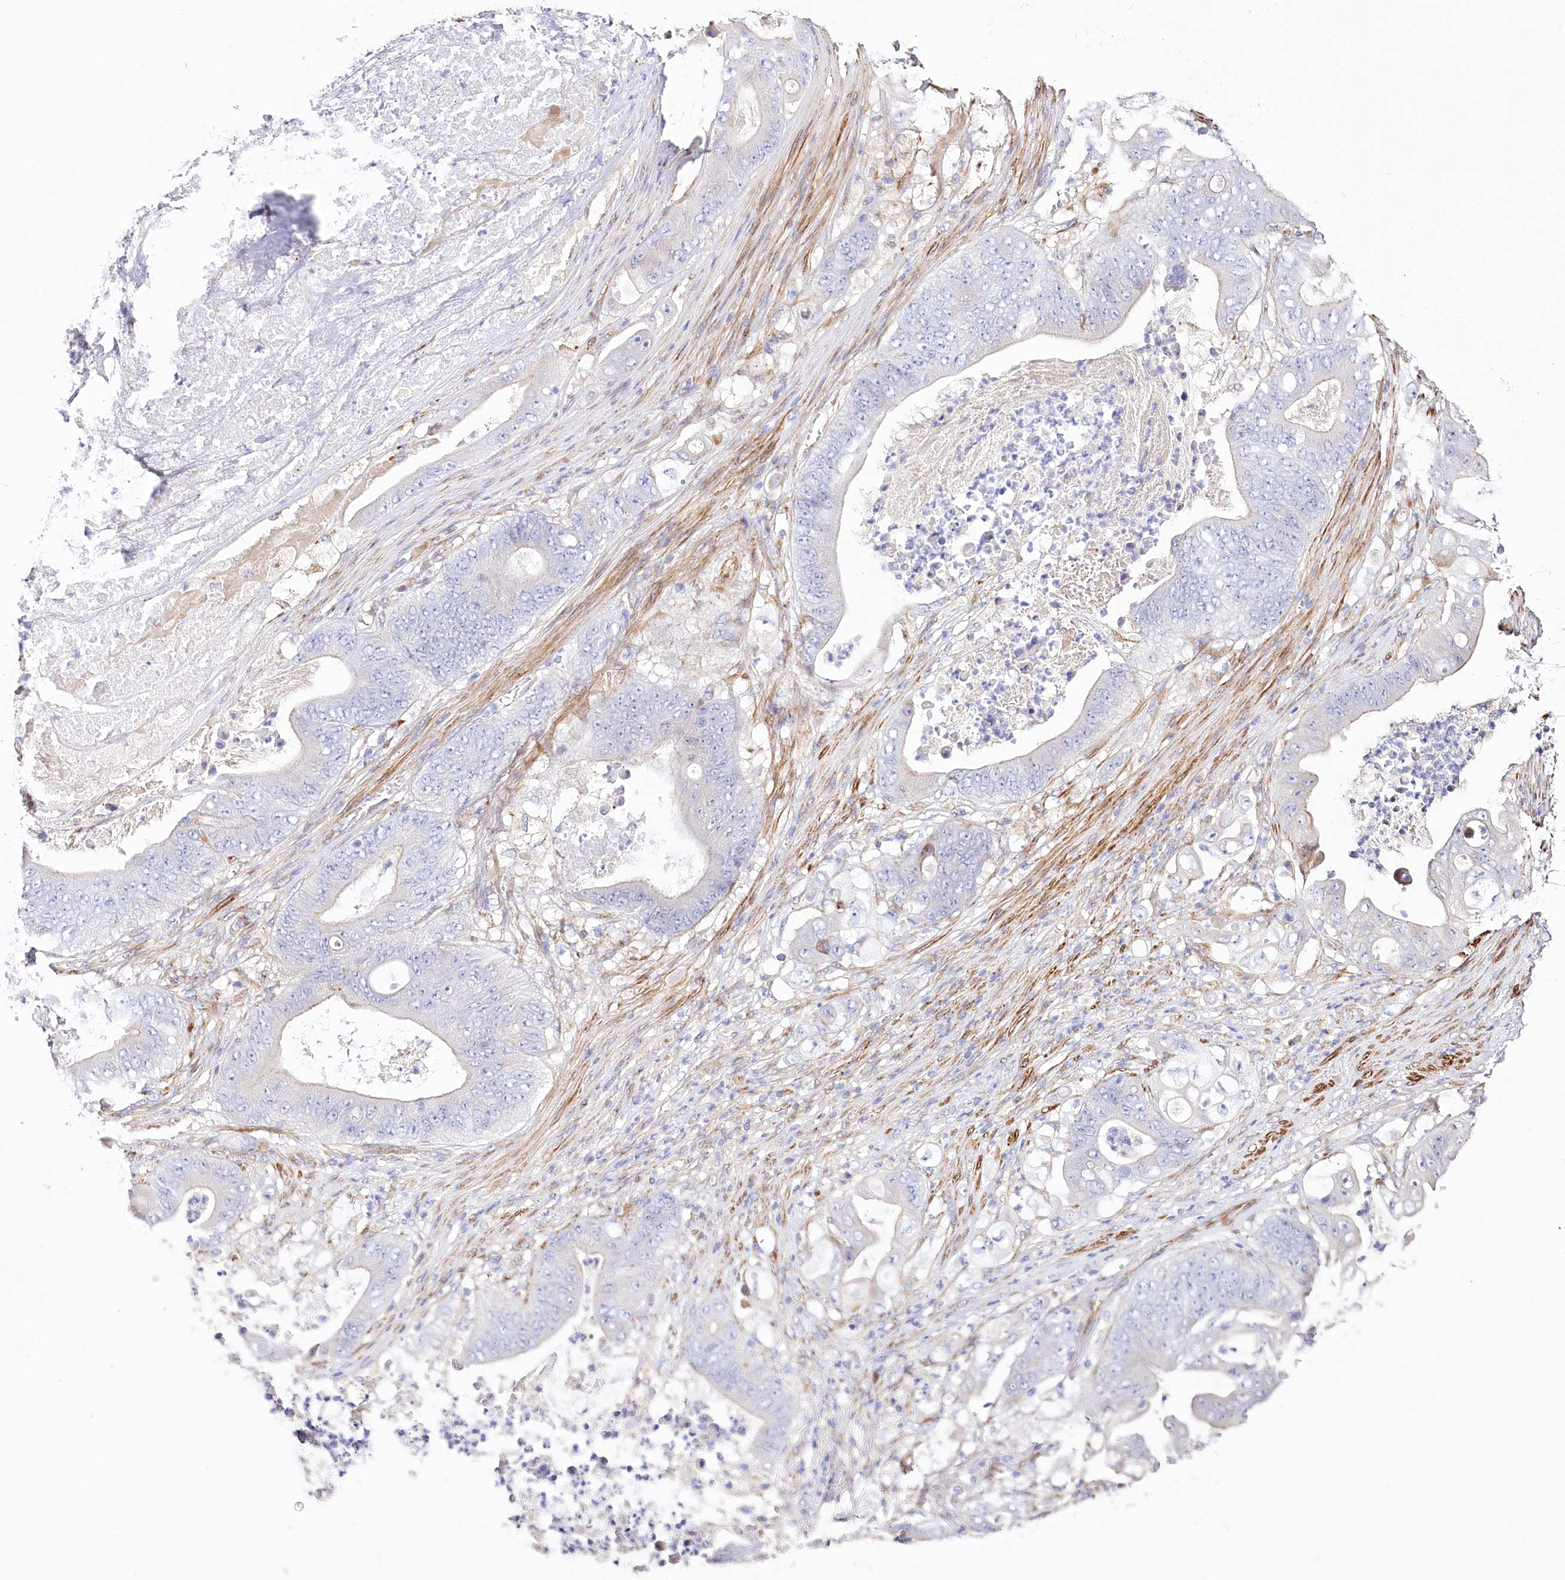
{"staining": {"intensity": "negative", "quantity": "none", "location": "none"}, "tissue": "stomach cancer", "cell_type": "Tumor cells", "image_type": "cancer", "snomed": [{"axis": "morphology", "description": "Adenocarcinoma, NOS"}, {"axis": "topography", "description": "Stomach"}], "caption": "DAB (3,3'-diaminobenzidine) immunohistochemical staining of human adenocarcinoma (stomach) displays no significant expression in tumor cells. (DAB (3,3'-diaminobenzidine) immunohistochemistry (IHC) with hematoxylin counter stain).", "gene": "ABRAXAS2", "patient": {"sex": "female", "age": 73}}